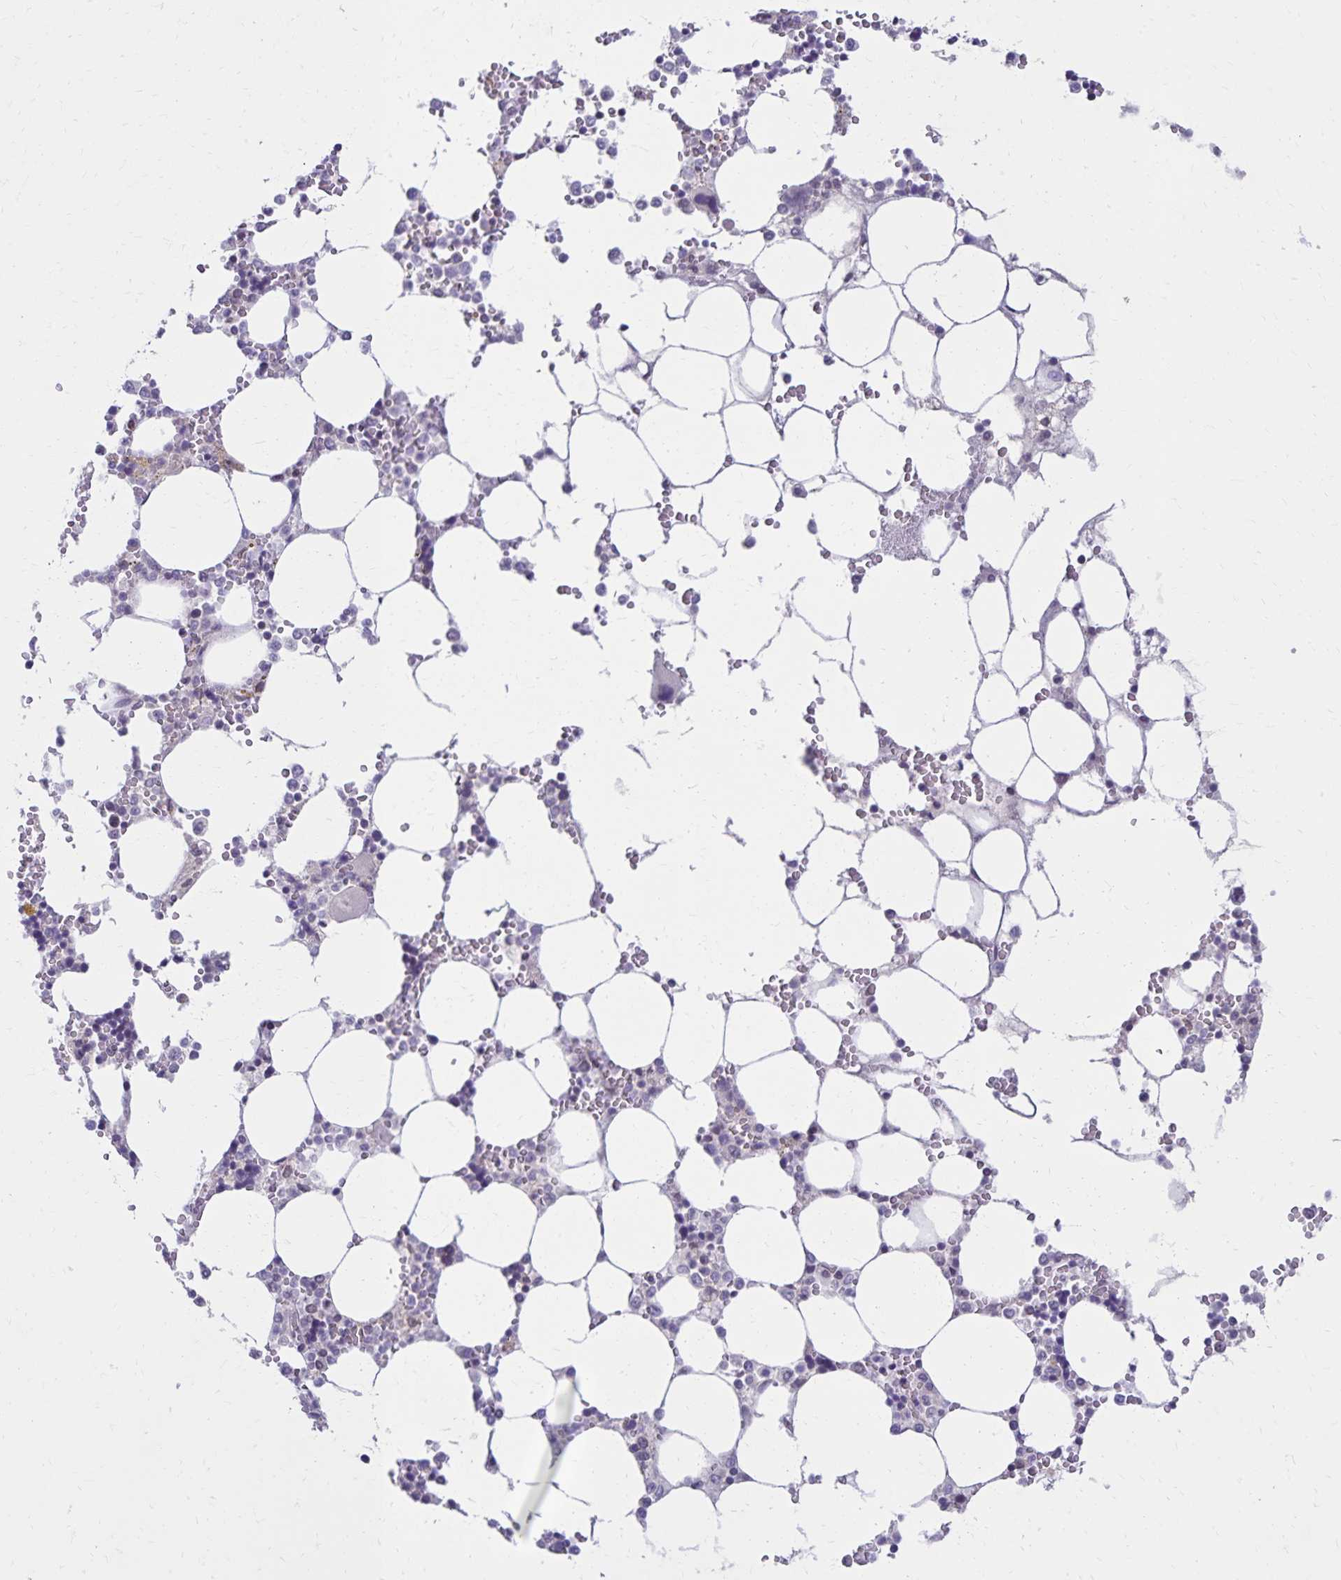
{"staining": {"intensity": "weak", "quantity": "<25%", "location": "nuclear"}, "tissue": "bone marrow", "cell_type": "Hematopoietic cells", "image_type": "normal", "snomed": [{"axis": "morphology", "description": "Normal tissue, NOS"}, {"axis": "topography", "description": "Bone marrow"}], "caption": "Immunohistochemistry histopathology image of normal human bone marrow stained for a protein (brown), which reveals no expression in hematopoietic cells.", "gene": "FAM166C", "patient": {"sex": "male", "age": 64}}